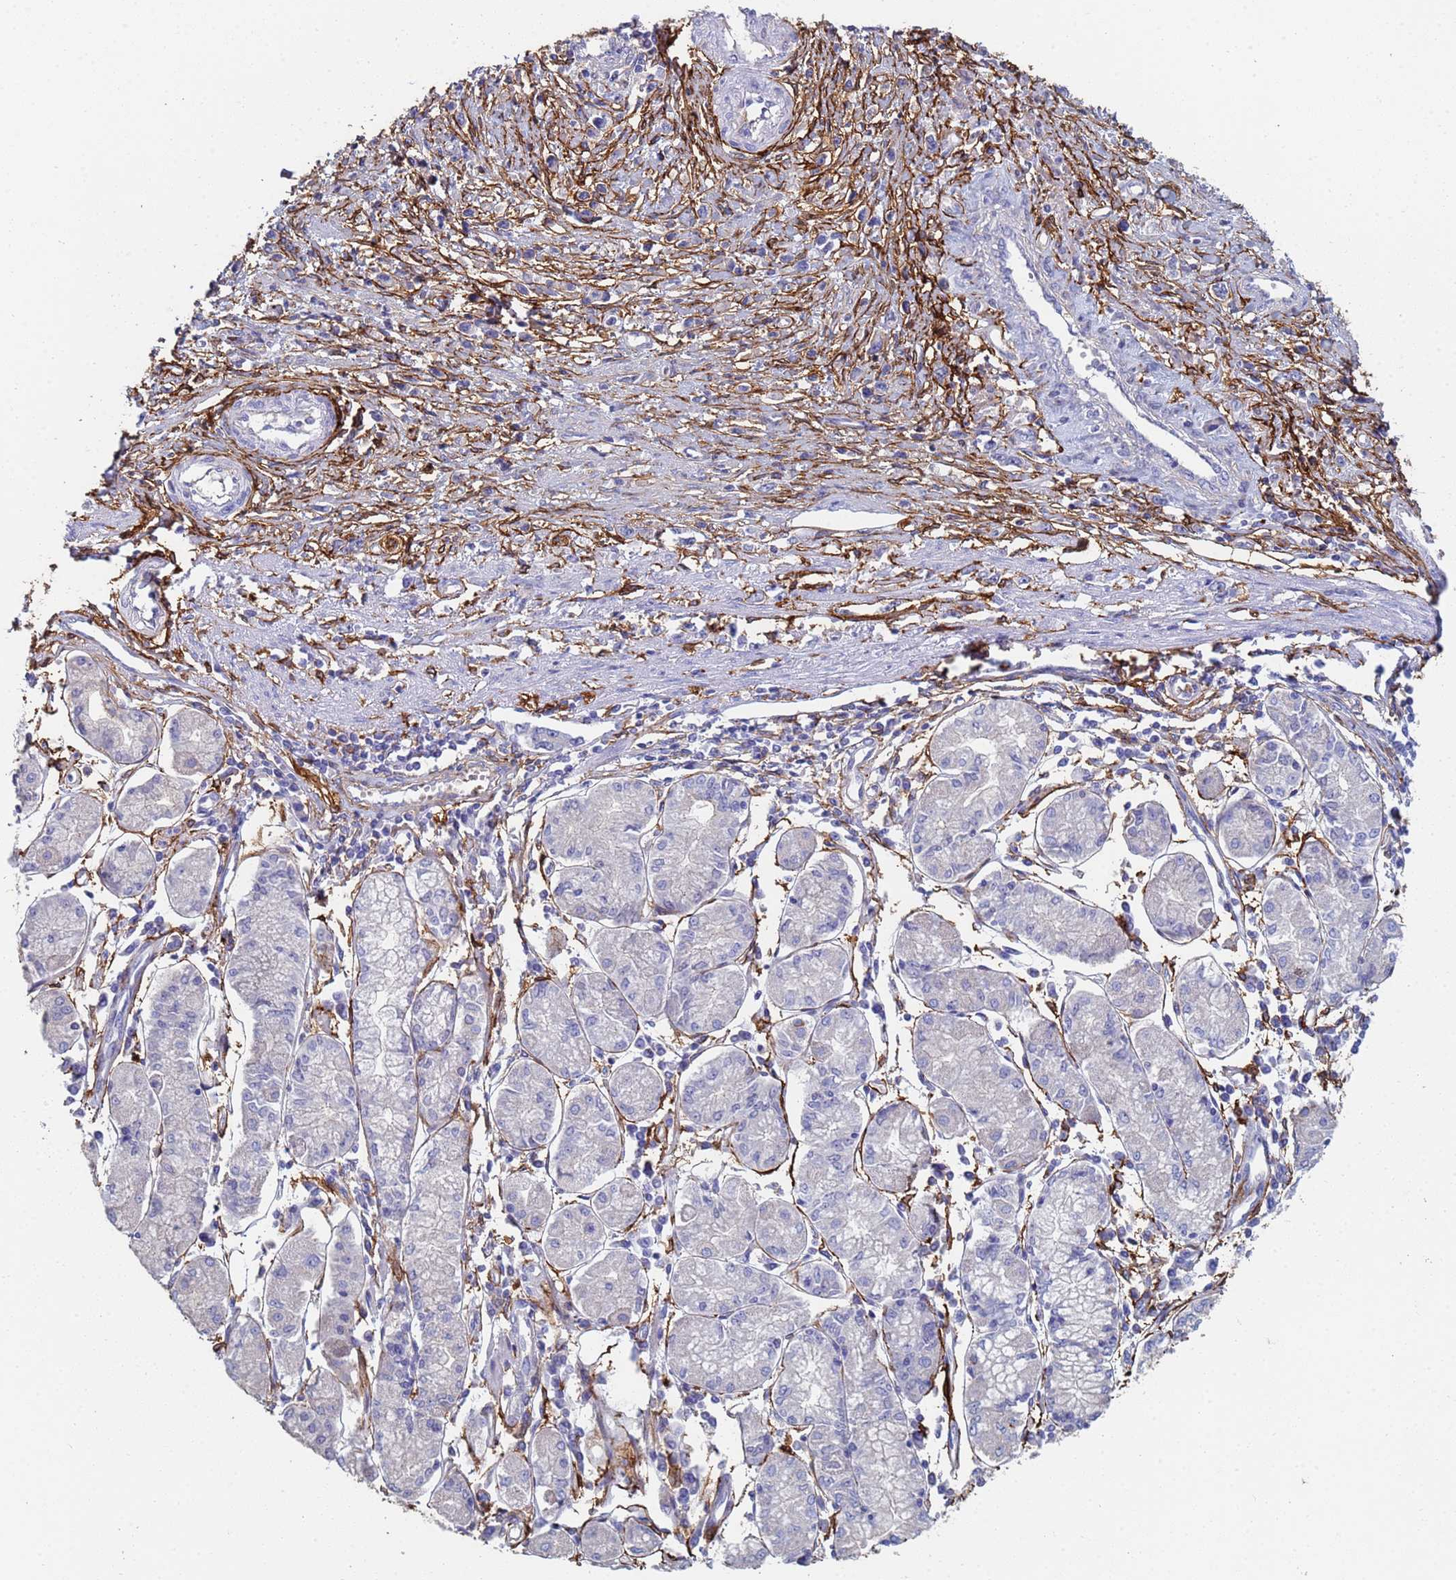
{"staining": {"intensity": "negative", "quantity": "none", "location": "none"}, "tissue": "stomach cancer", "cell_type": "Tumor cells", "image_type": "cancer", "snomed": [{"axis": "morphology", "description": "Adenocarcinoma, NOS"}, {"axis": "topography", "description": "Stomach"}], "caption": "DAB immunohistochemical staining of human stomach cancer (adenocarcinoma) exhibits no significant staining in tumor cells.", "gene": "ABCA8", "patient": {"sex": "female", "age": 59}}